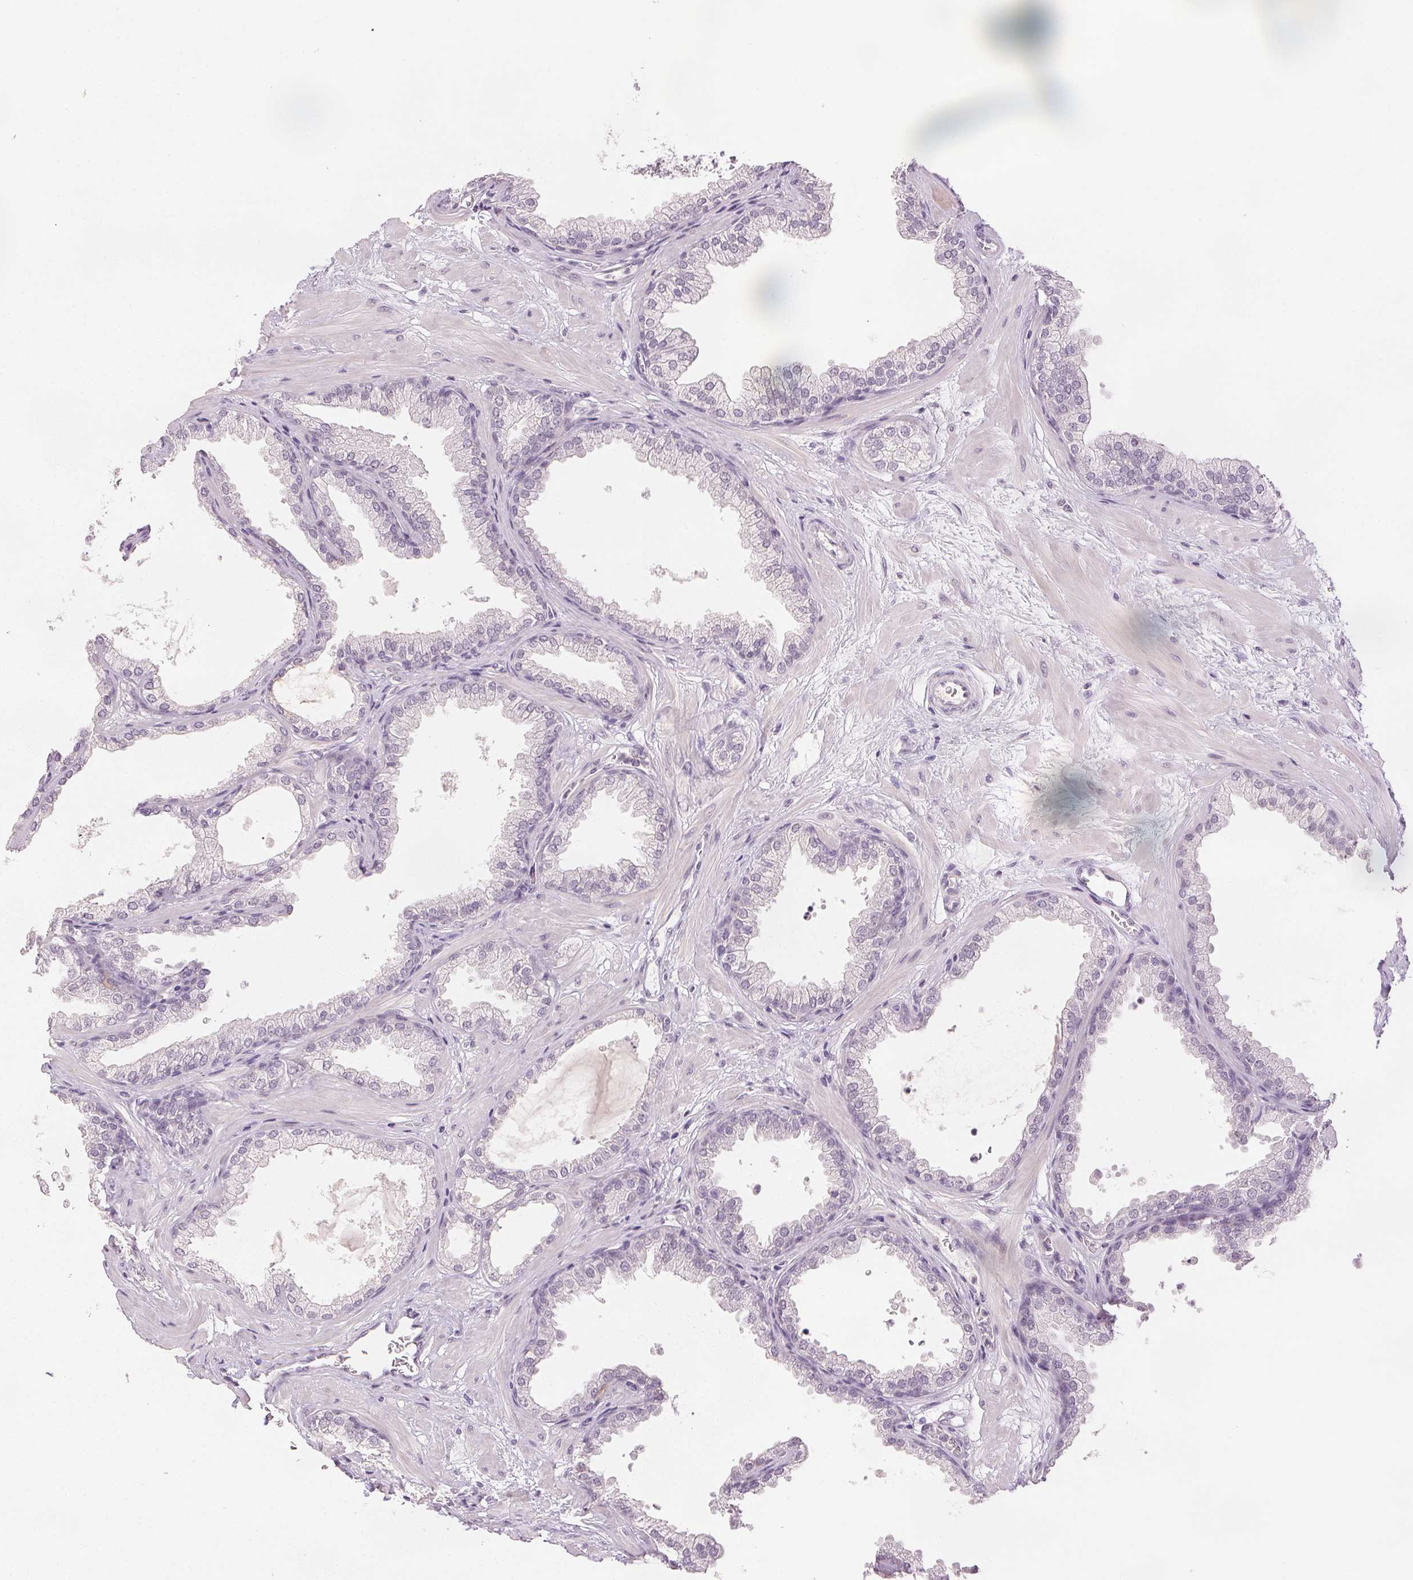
{"staining": {"intensity": "moderate", "quantity": "<25%", "location": "cytoplasmic/membranous,nuclear"}, "tissue": "prostate", "cell_type": "Glandular cells", "image_type": "normal", "snomed": [{"axis": "morphology", "description": "Normal tissue, NOS"}, {"axis": "topography", "description": "Prostate"}], "caption": "Protein expression analysis of benign prostate demonstrates moderate cytoplasmic/membranous,nuclear expression in approximately <25% of glandular cells. The staining was performed using DAB to visualize the protein expression in brown, while the nuclei were stained in blue with hematoxylin (Magnification: 20x).", "gene": "SCGN", "patient": {"sex": "male", "age": 37}}